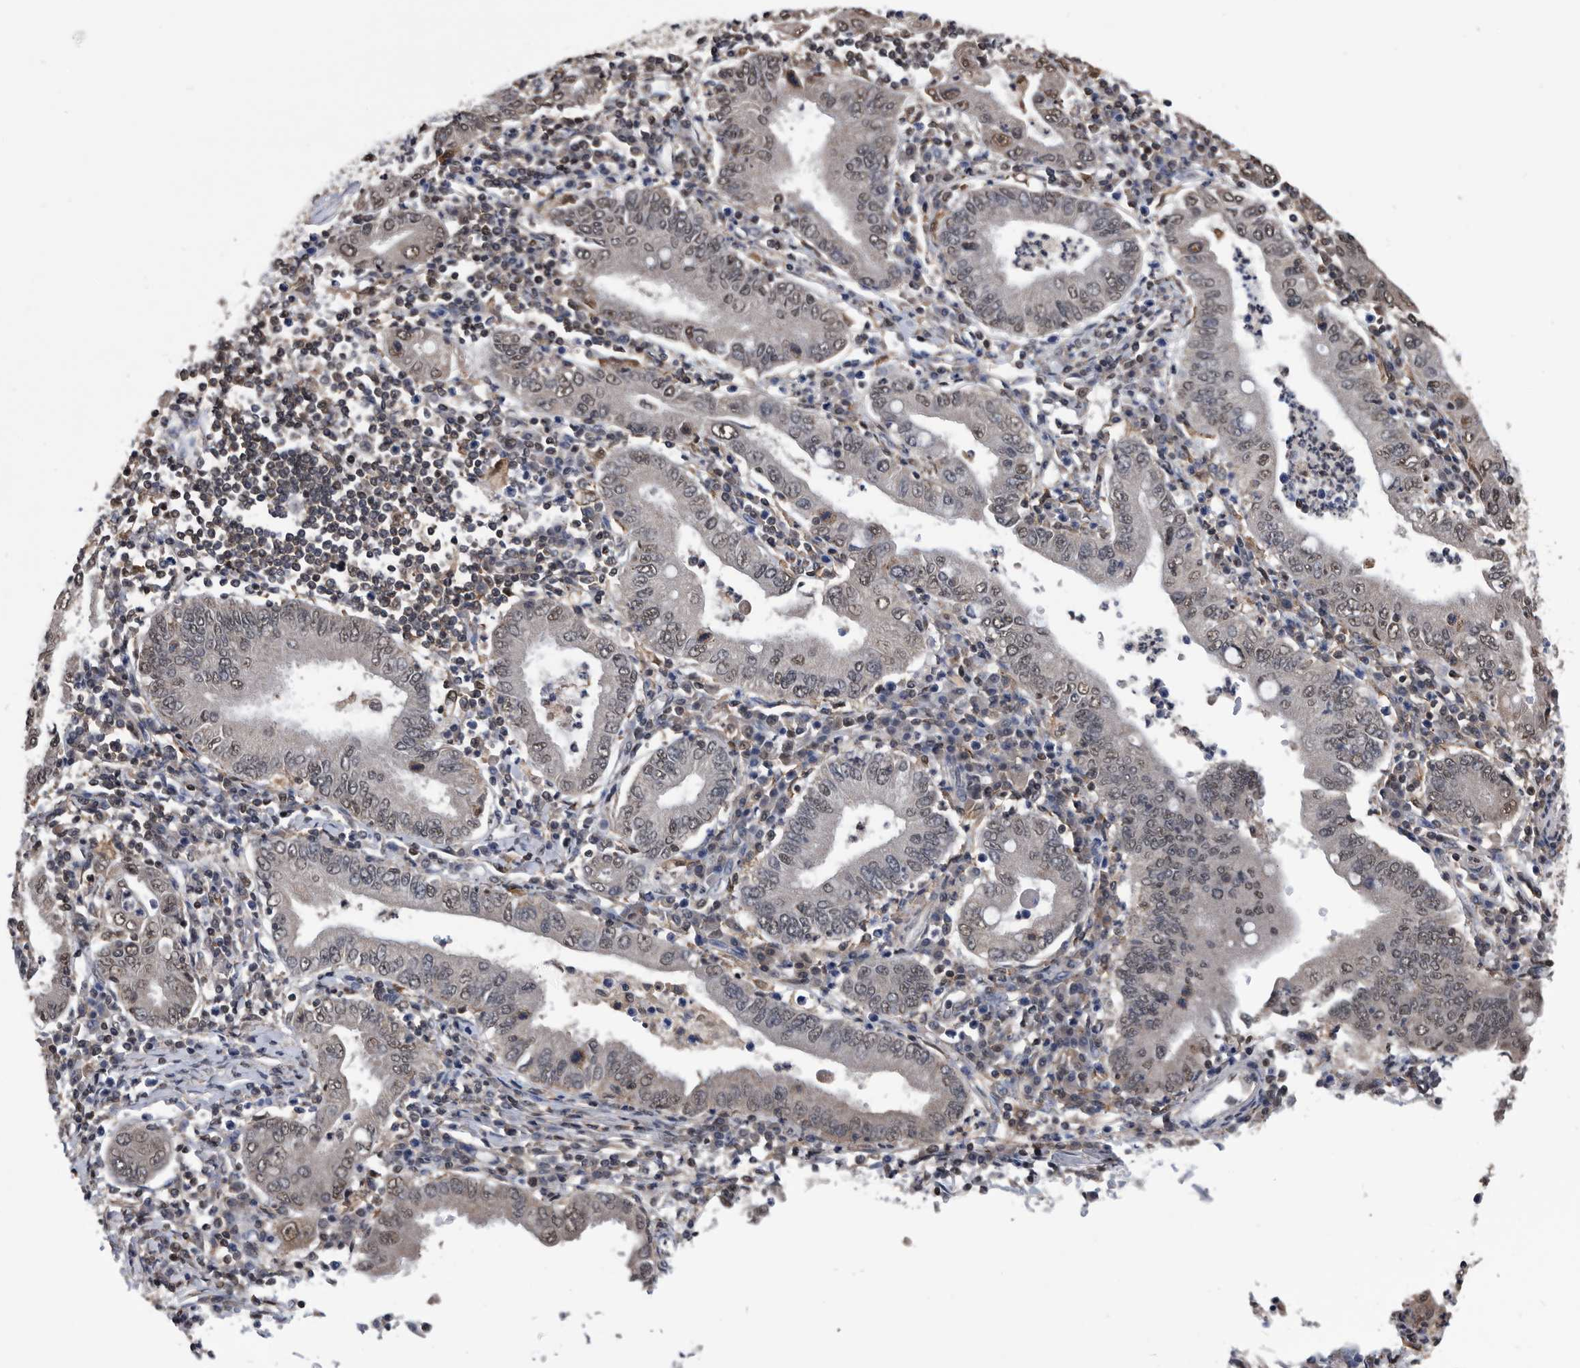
{"staining": {"intensity": "moderate", "quantity": "25%-75%", "location": "nuclear"}, "tissue": "stomach cancer", "cell_type": "Tumor cells", "image_type": "cancer", "snomed": [{"axis": "morphology", "description": "Normal tissue, NOS"}, {"axis": "morphology", "description": "Adenocarcinoma, NOS"}, {"axis": "topography", "description": "Esophagus"}, {"axis": "topography", "description": "Stomach, upper"}, {"axis": "topography", "description": "Peripheral nerve tissue"}], "caption": "IHC histopathology image of neoplastic tissue: human stomach cancer (adenocarcinoma) stained using immunohistochemistry (IHC) shows medium levels of moderate protein expression localized specifically in the nuclear of tumor cells, appearing as a nuclear brown color.", "gene": "NRBP1", "patient": {"sex": "male", "age": 62}}